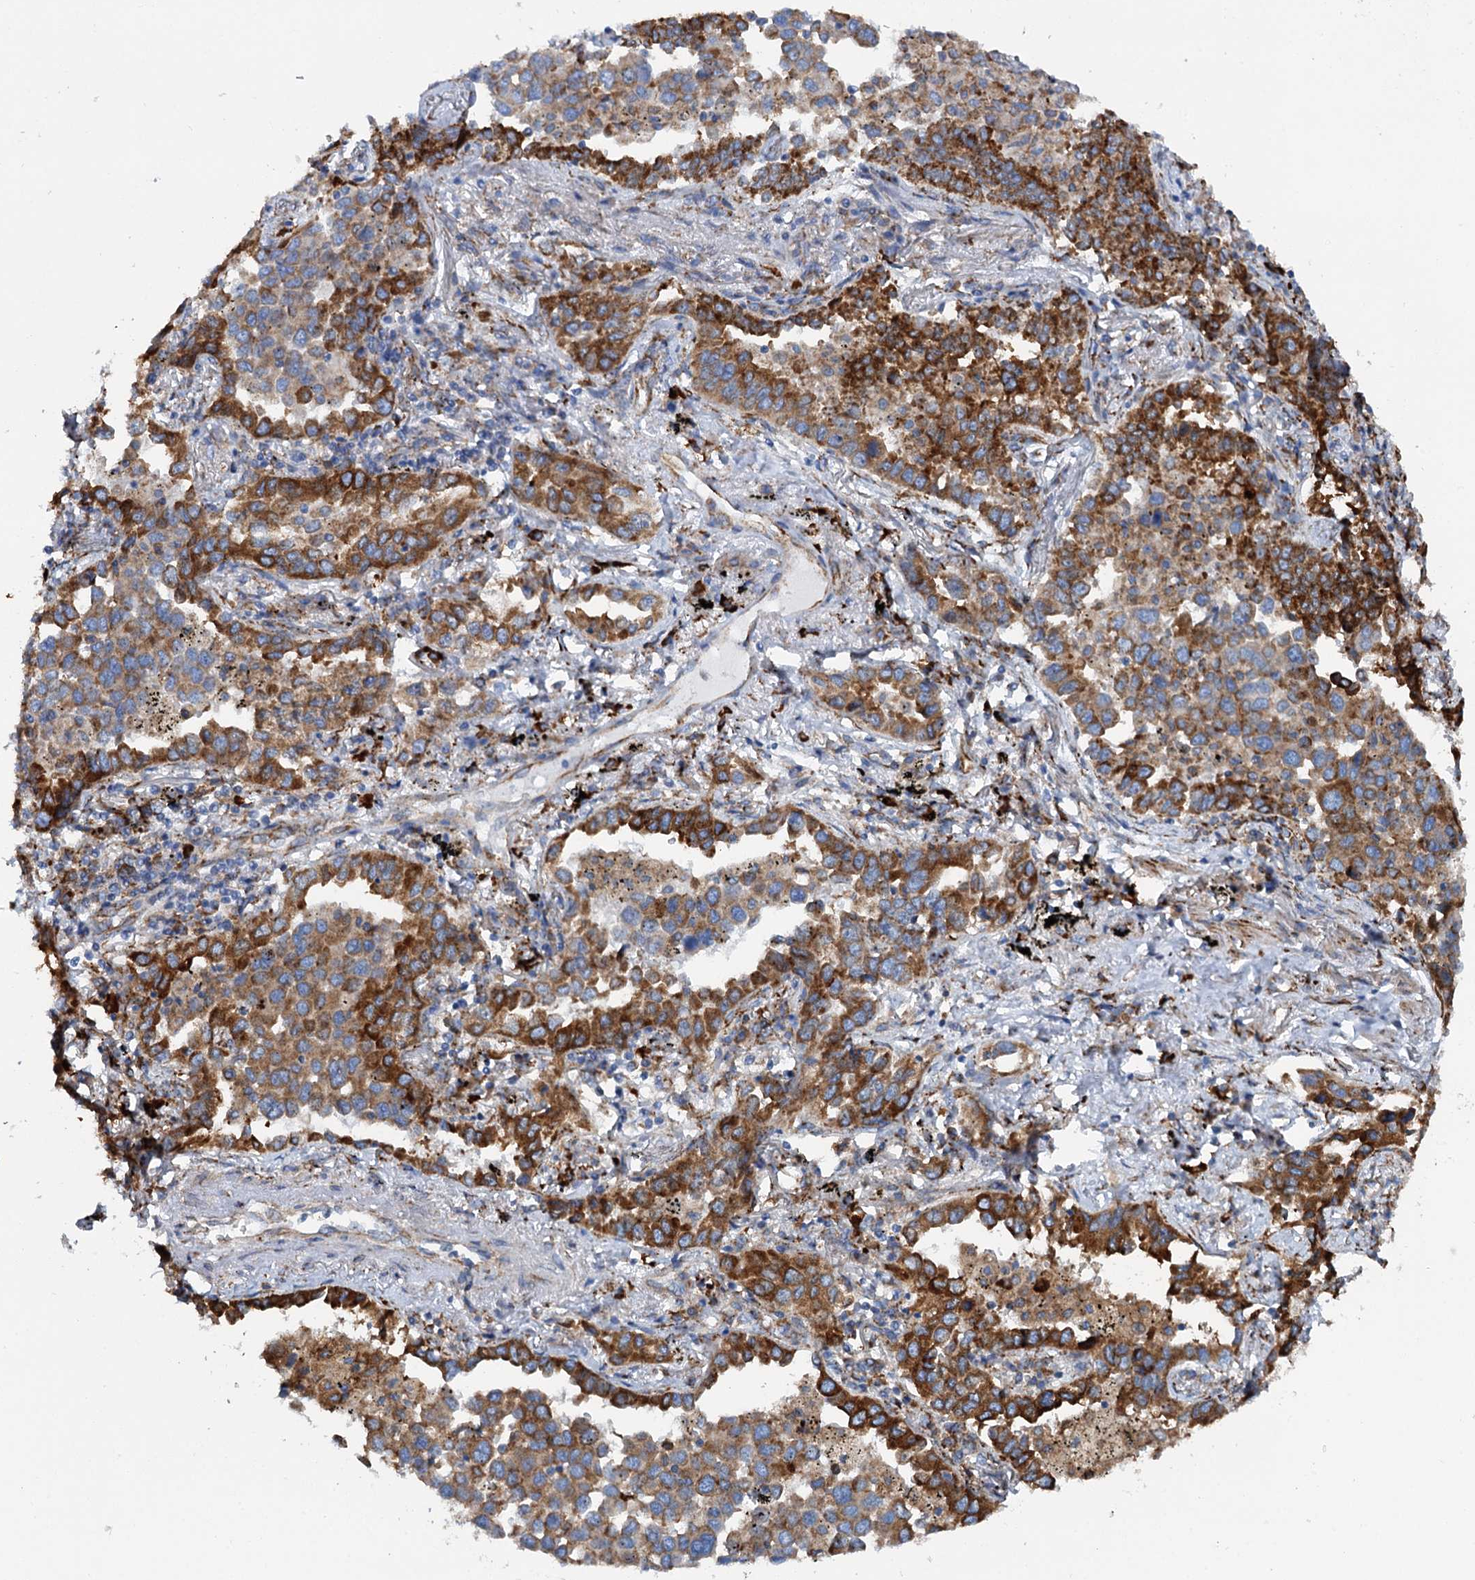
{"staining": {"intensity": "strong", "quantity": ">75%", "location": "cytoplasmic/membranous"}, "tissue": "lung cancer", "cell_type": "Tumor cells", "image_type": "cancer", "snomed": [{"axis": "morphology", "description": "Adenocarcinoma, NOS"}, {"axis": "topography", "description": "Lung"}], "caption": "Protein positivity by immunohistochemistry shows strong cytoplasmic/membranous staining in about >75% of tumor cells in adenocarcinoma (lung).", "gene": "SHE", "patient": {"sex": "male", "age": 67}}